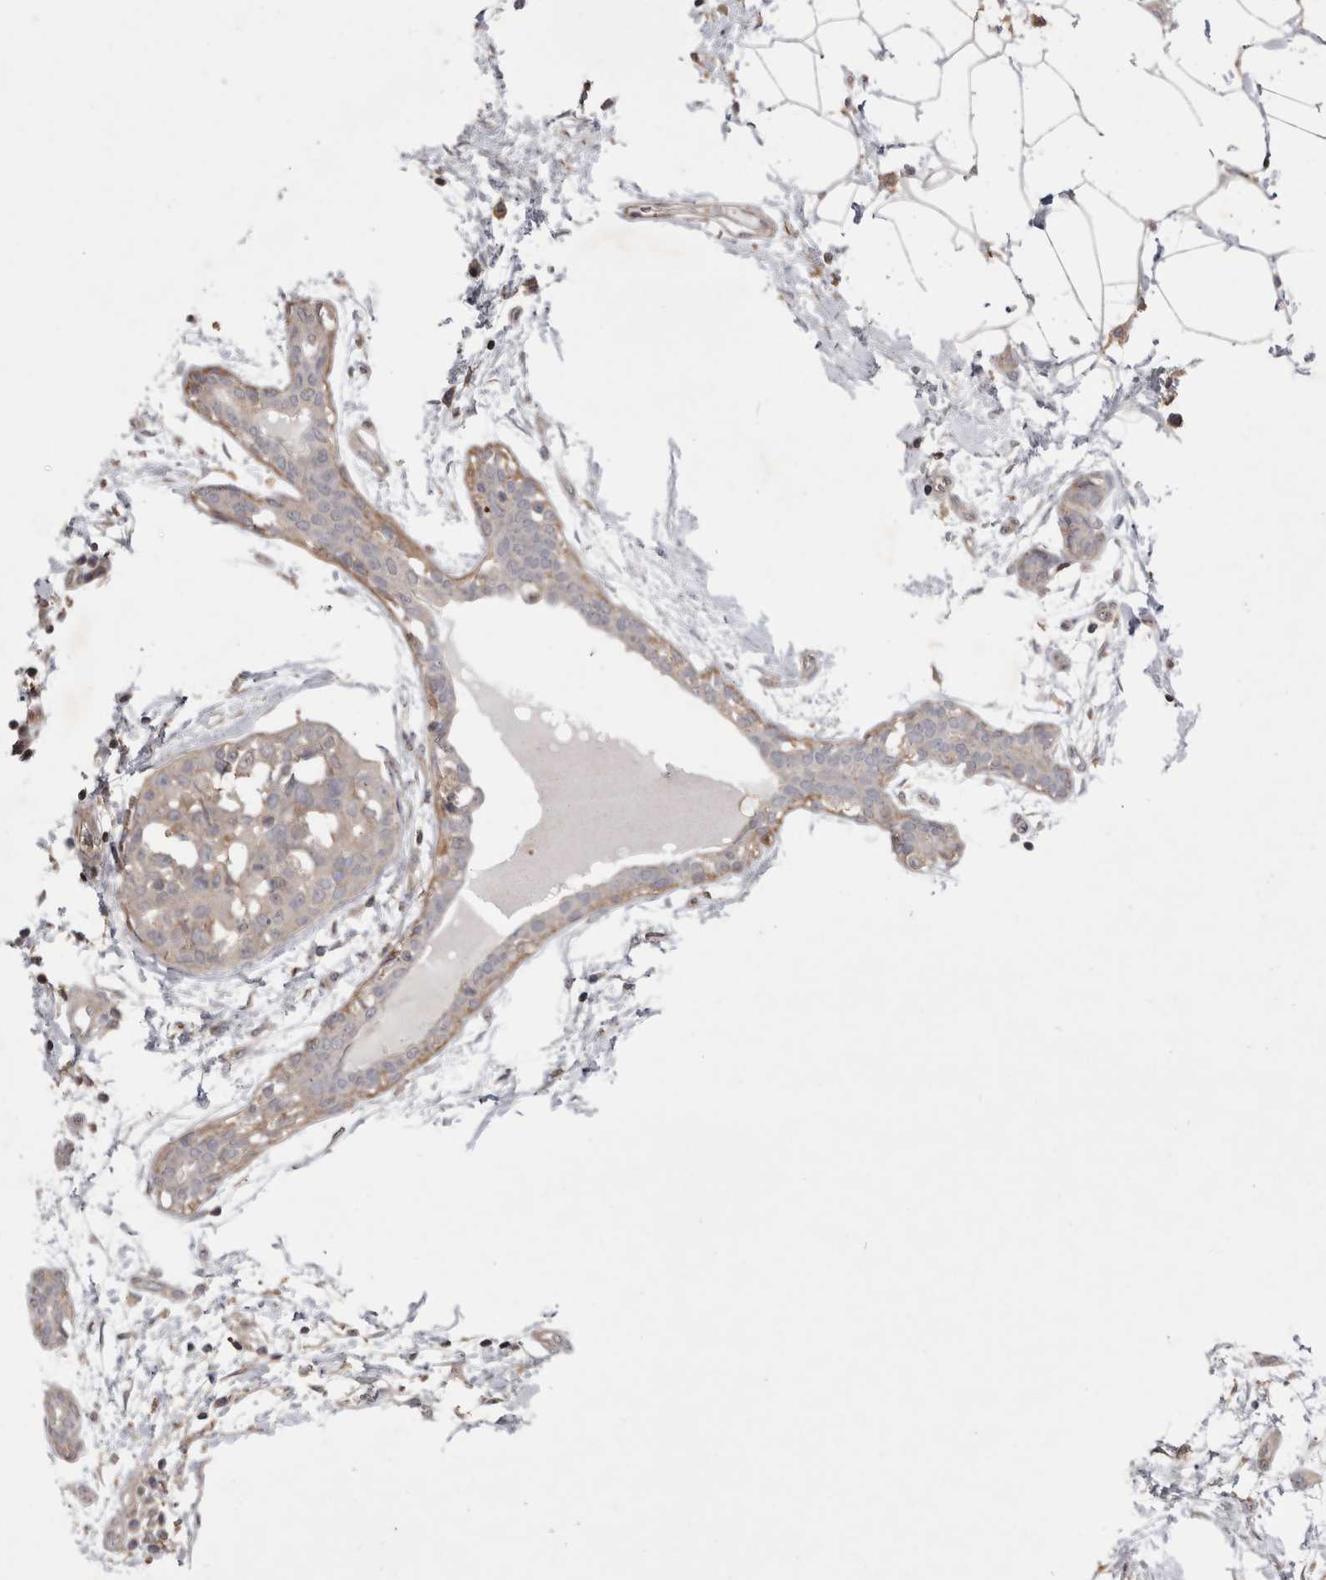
{"staining": {"intensity": "weak", "quantity": "<25%", "location": "cytoplasmic/membranous"}, "tissue": "breast cancer", "cell_type": "Tumor cells", "image_type": "cancer", "snomed": [{"axis": "morphology", "description": "Normal tissue, NOS"}, {"axis": "morphology", "description": "Duct carcinoma"}, {"axis": "topography", "description": "Breast"}], "caption": "Immunohistochemistry (IHC) of intraductal carcinoma (breast) displays no positivity in tumor cells.", "gene": "SPATA48", "patient": {"sex": "female", "age": 37}}